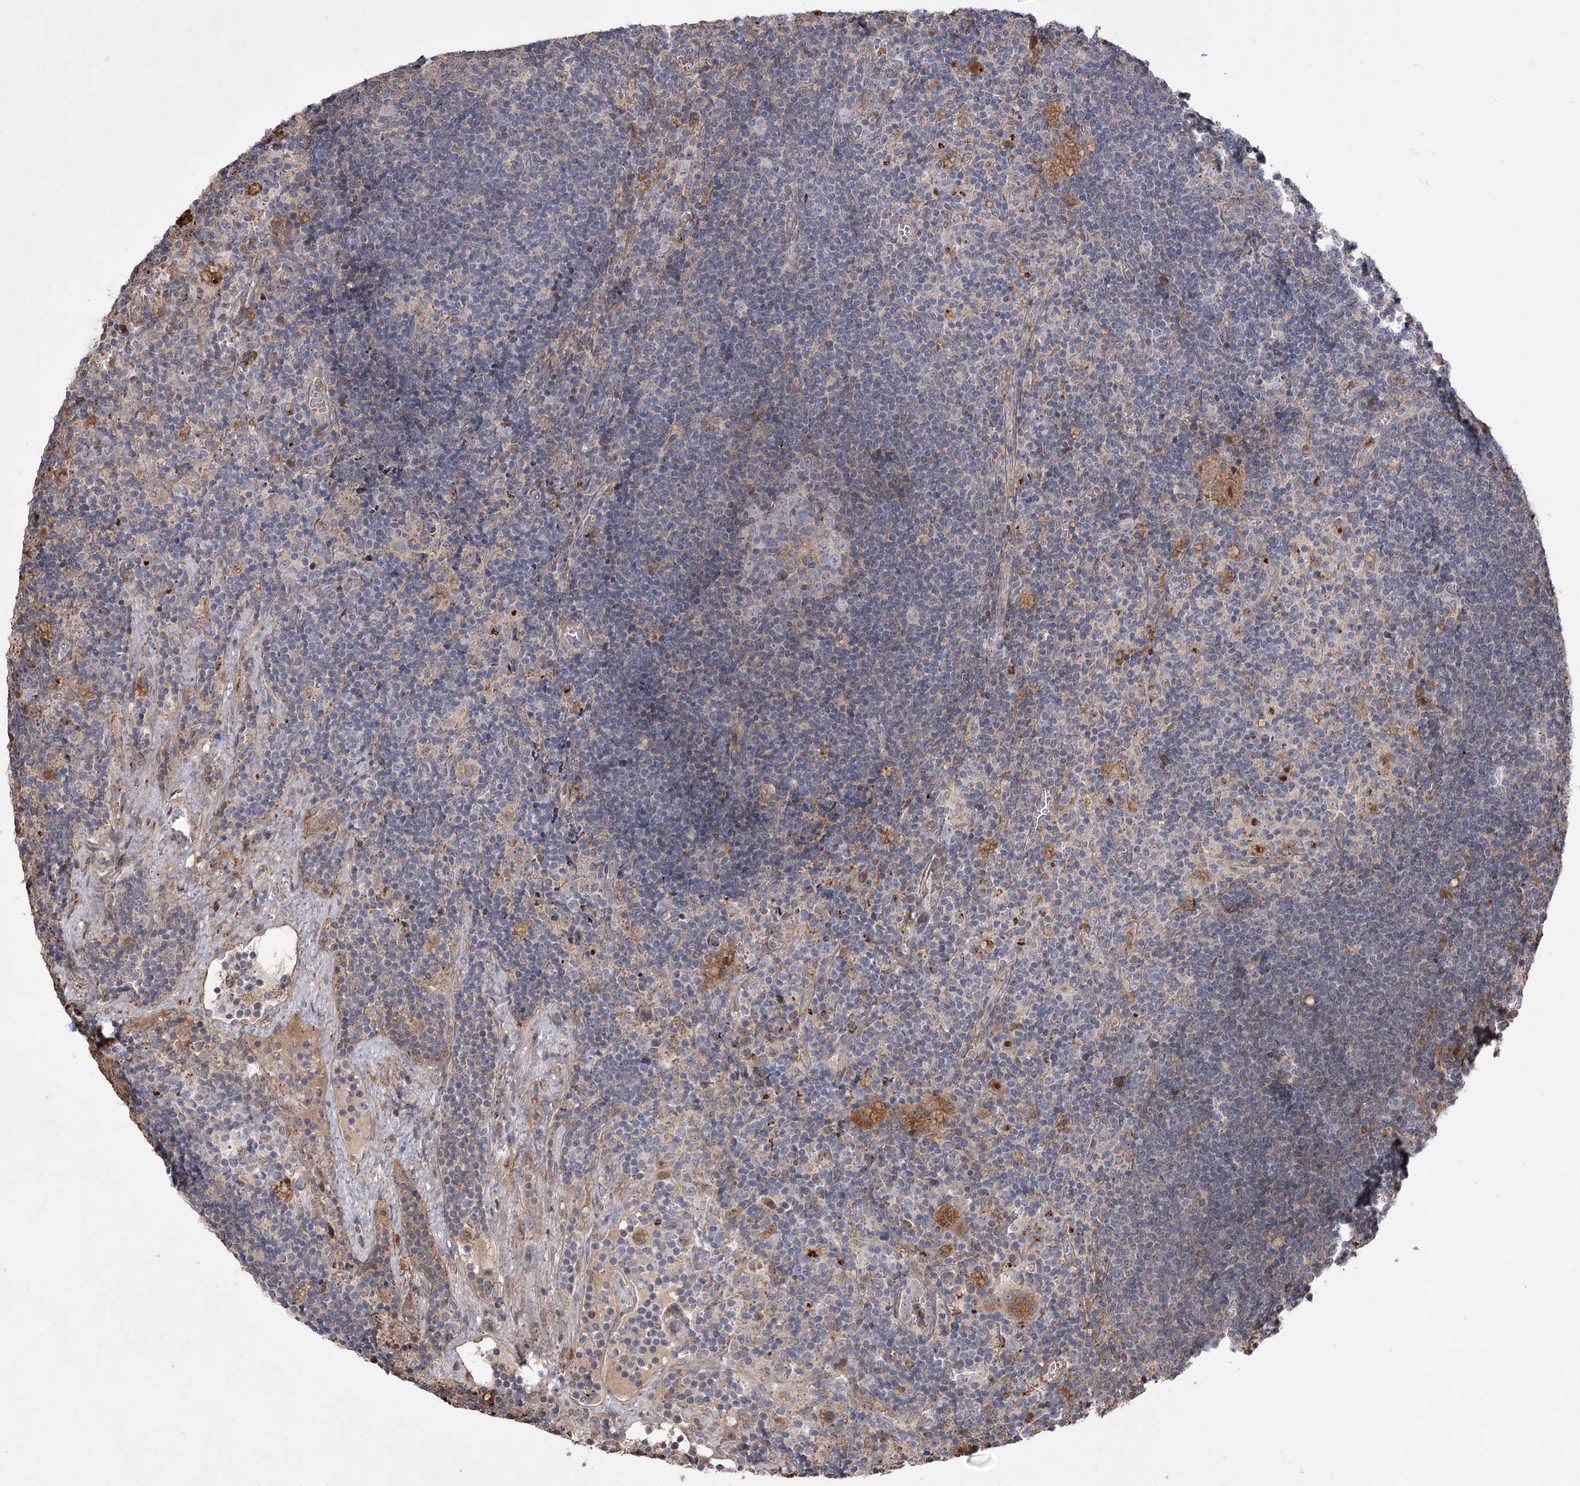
{"staining": {"intensity": "weak", "quantity": "<25%", "location": "cytoplasmic/membranous"}, "tissue": "lymph node", "cell_type": "Germinal center cells", "image_type": "normal", "snomed": [{"axis": "morphology", "description": "Normal tissue, NOS"}, {"axis": "topography", "description": "Lymph node"}], "caption": "Germinal center cells are negative for brown protein staining in benign lymph node. (DAB (3,3'-diaminobenzidine) immunohistochemistry (IHC) visualized using brightfield microscopy, high magnification).", "gene": "RNF24", "patient": {"sex": "male", "age": 69}}